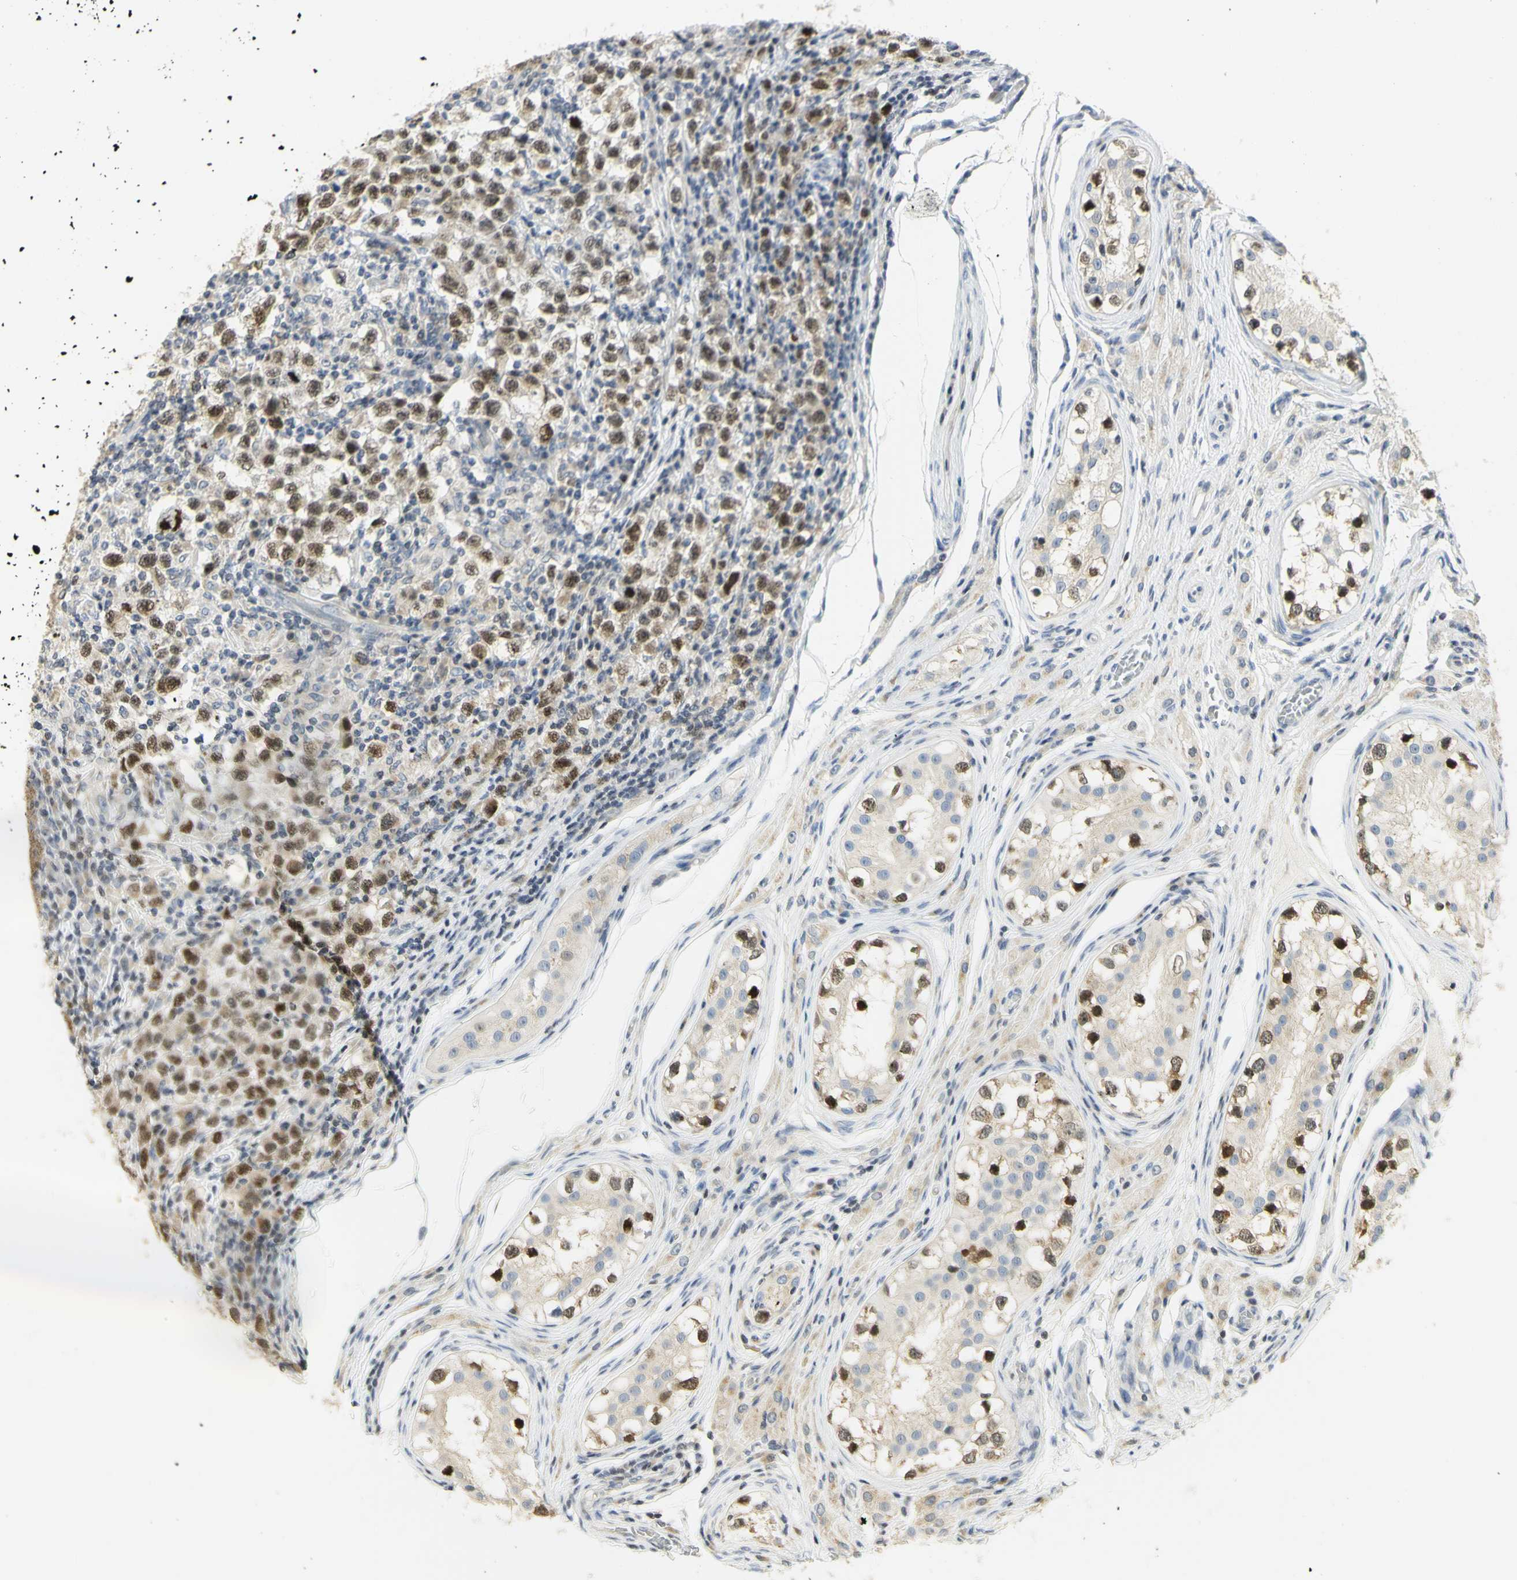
{"staining": {"intensity": "moderate", "quantity": ">75%", "location": "nuclear"}, "tissue": "testis cancer", "cell_type": "Tumor cells", "image_type": "cancer", "snomed": [{"axis": "morphology", "description": "Carcinoma, Embryonal, NOS"}, {"axis": "topography", "description": "Testis"}], "caption": "Immunohistochemical staining of human testis cancer (embryonal carcinoma) shows medium levels of moderate nuclear protein staining in about >75% of tumor cells.", "gene": "KIF11", "patient": {"sex": "male", "age": 21}}